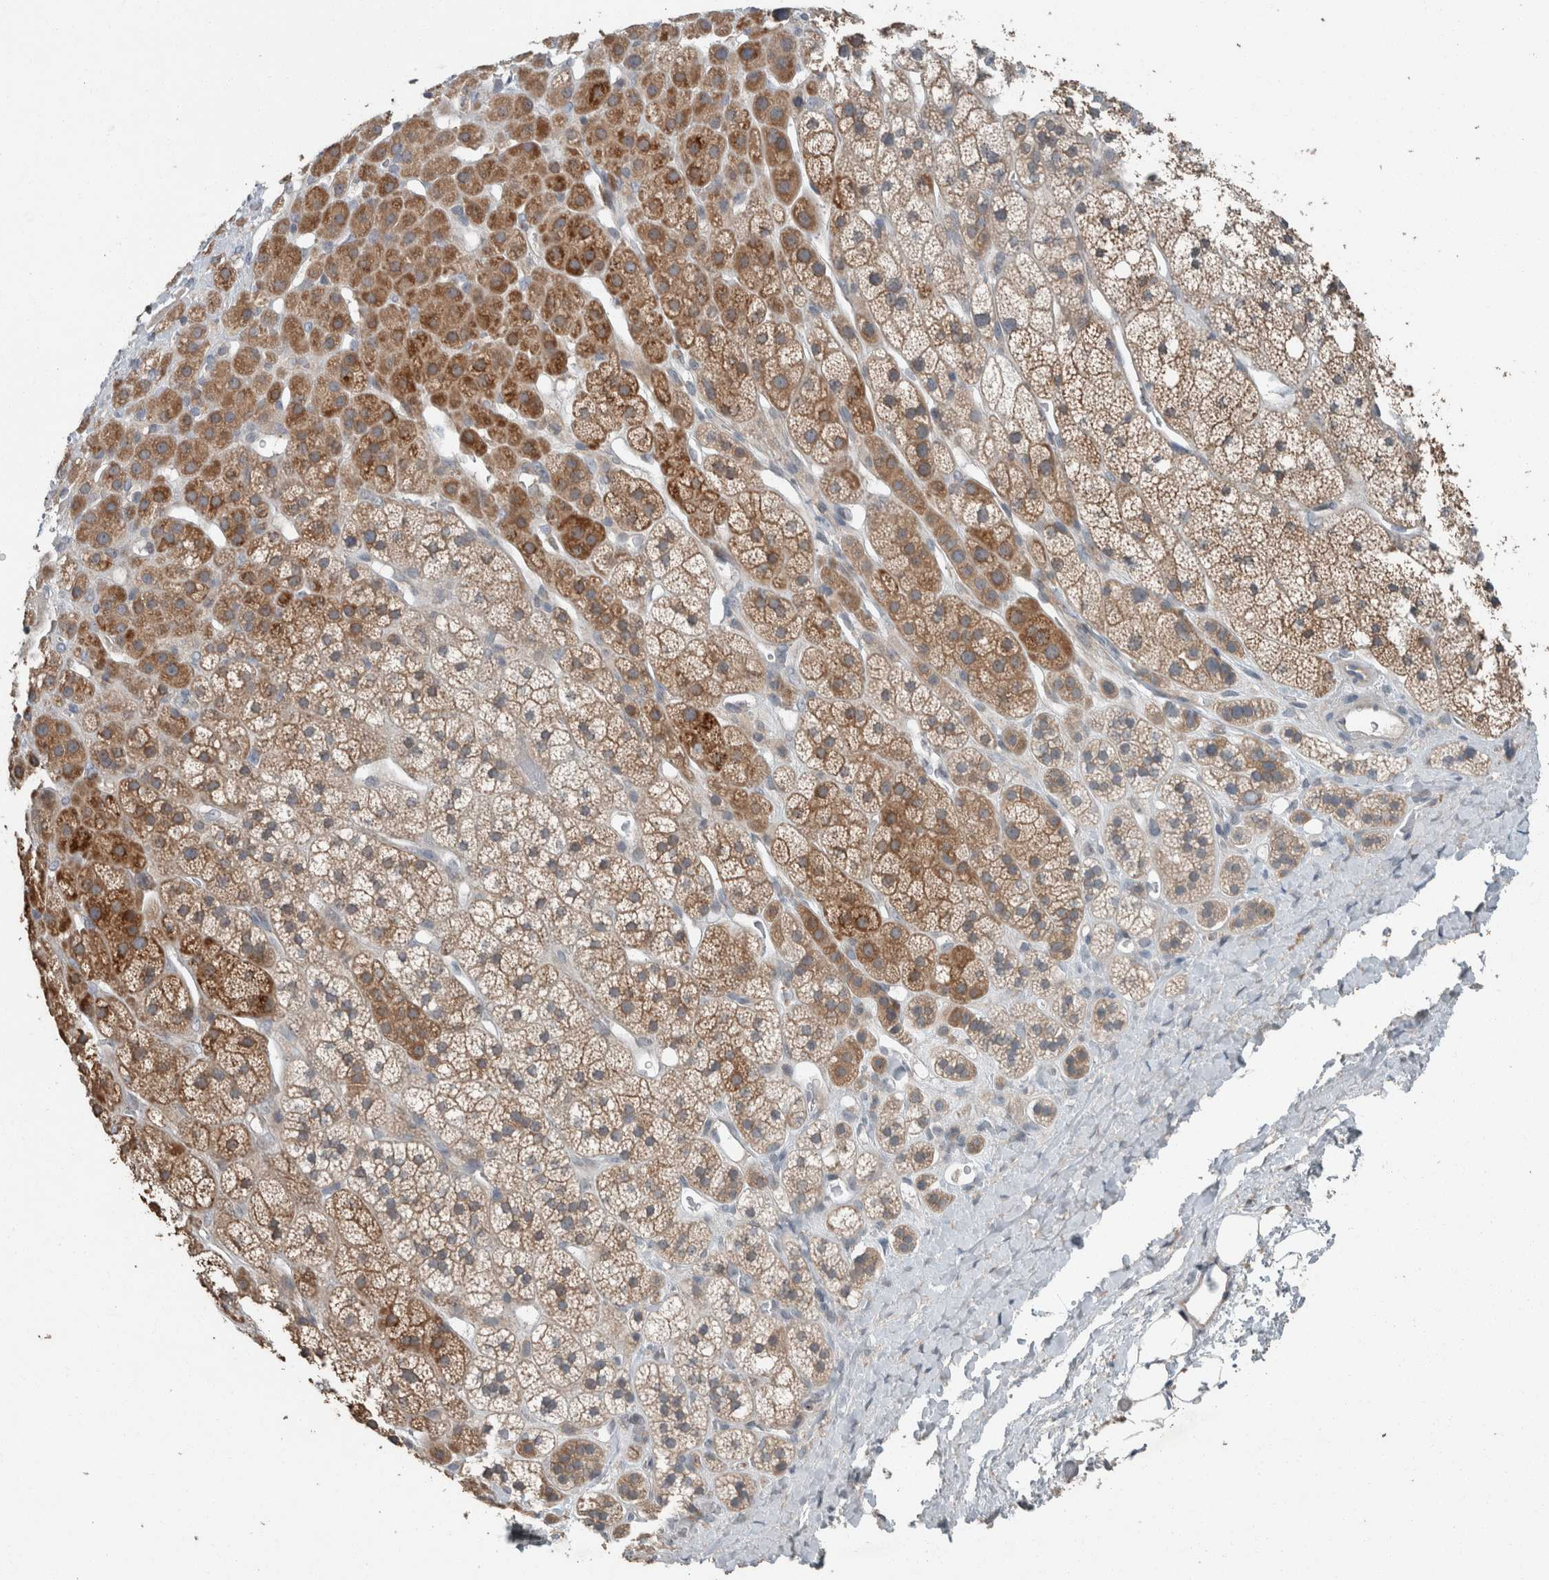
{"staining": {"intensity": "moderate", "quantity": ">75%", "location": "cytoplasmic/membranous"}, "tissue": "adrenal gland", "cell_type": "Glandular cells", "image_type": "normal", "snomed": [{"axis": "morphology", "description": "Normal tissue, NOS"}, {"axis": "topography", "description": "Adrenal gland"}], "caption": "High-magnification brightfield microscopy of benign adrenal gland stained with DAB (3,3'-diaminobenzidine) (brown) and counterstained with hematoxylin (blue). glandular cells exhibit moderate cytoplasmic/membranous positivity is seen in about>75% of cells. (Stains: DAB (3,3'-diaminobenzidine) in brown, nuclei in blue, Microscopy: brightfield microscopy at high magnification).", "gene": "KNTC1", "patient": {"sex": "male", "age": 56}}